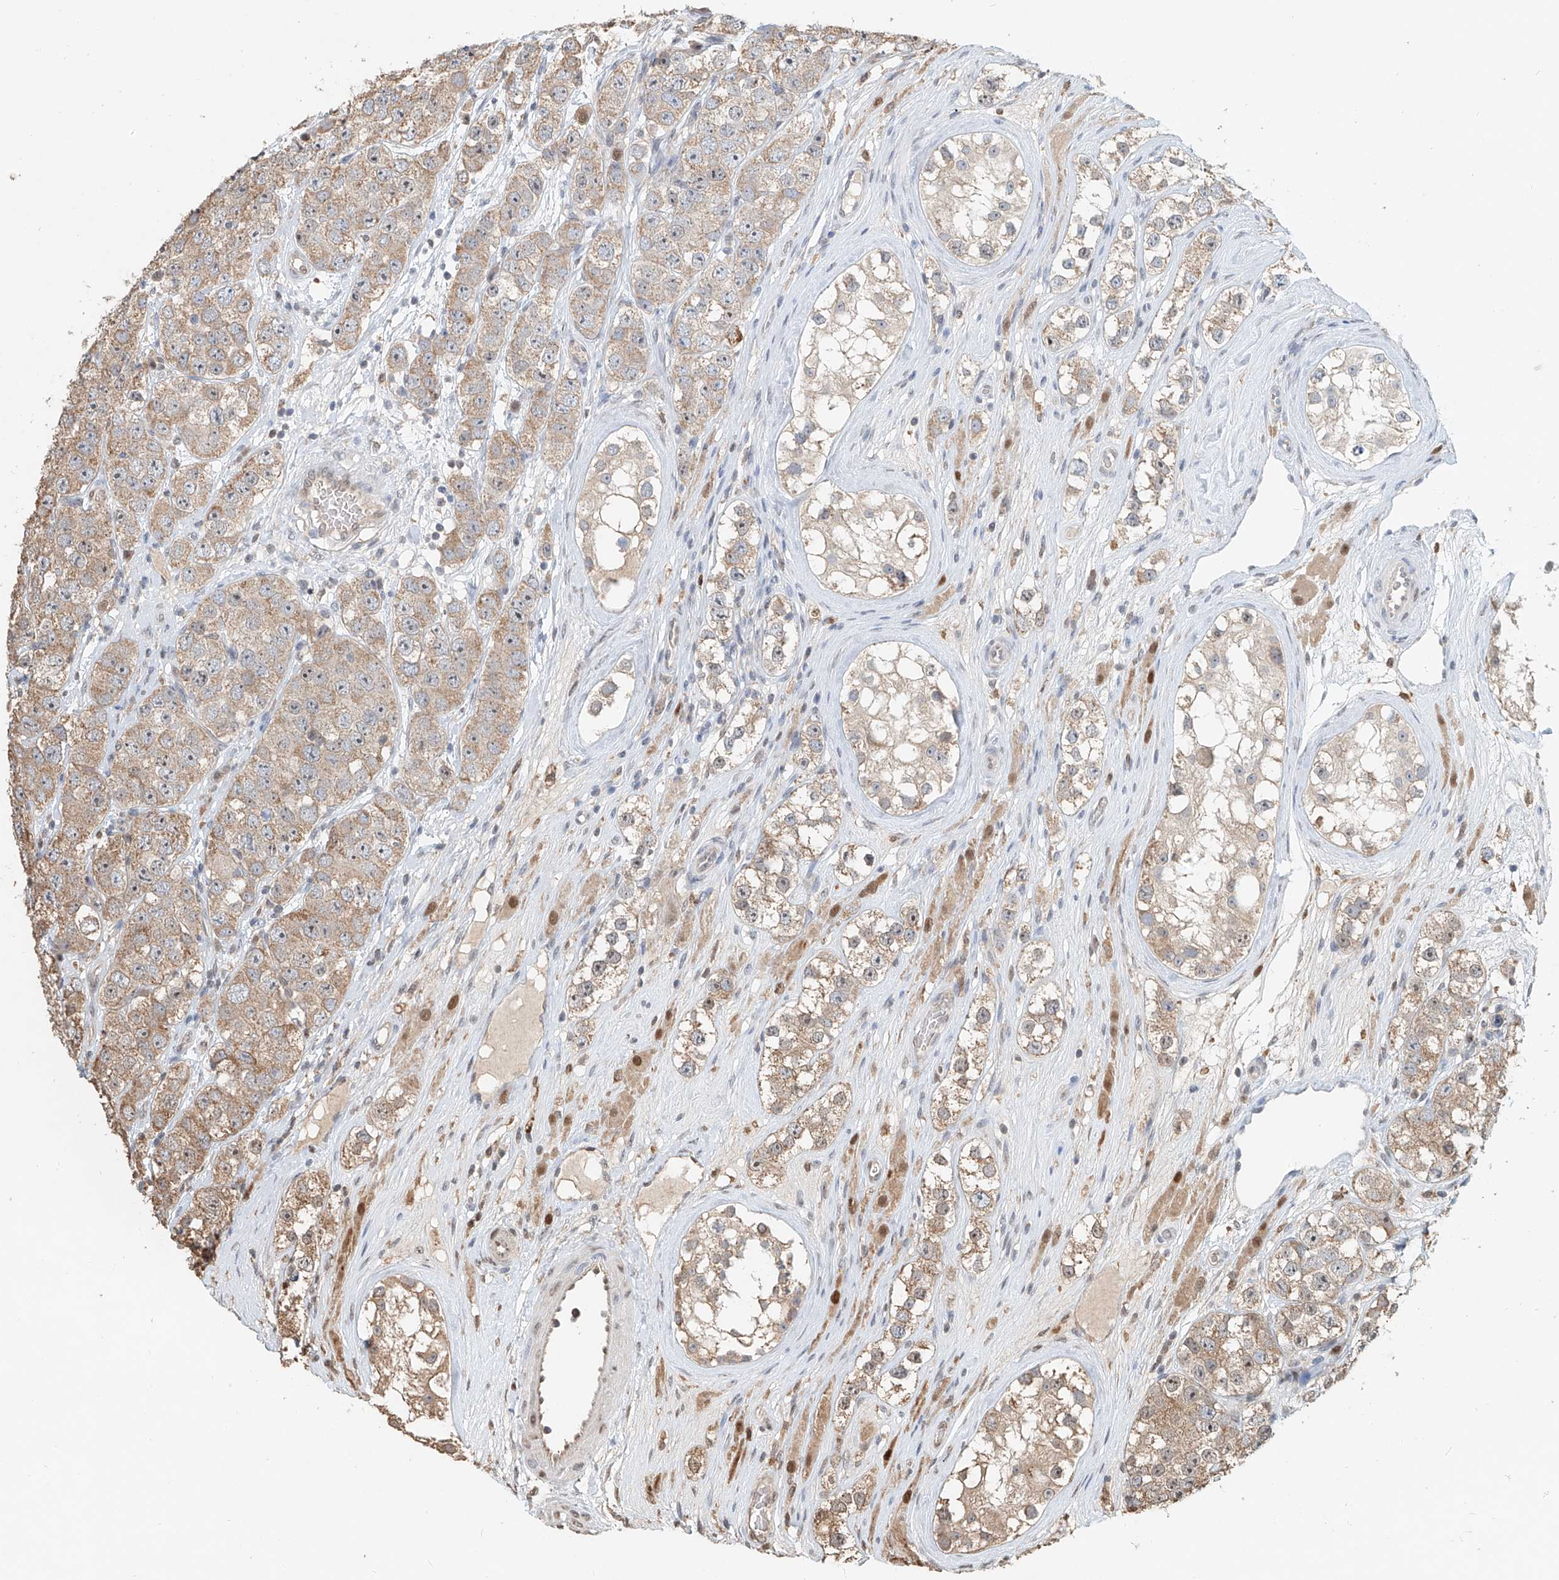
{"staining": {"intensity": "weak", "quantity": "25%-75%", "location": "cytoplasmic/membranous"}, "tissue": "testis cancer", "cell_type": "Tumor cells", "image_type": "cancer", "snomed": [{"axis": "morphology", "description": "Seminoma, NOS"}, {"axis": "topography", "description": "Testis"}], "caption": "Immunohistochemistry photomicrograph of neoplastic tissue: testis cancer (seminoma) stained using immunohistochemistry displays low levels of weak protein expression localized specifically in the cytoplasmic/membranous of tumor cells, appearing as a cytoplasmic/membranous brown color.", "gene": "RMND1", "patient": {"sex": "male", "age": 28}}